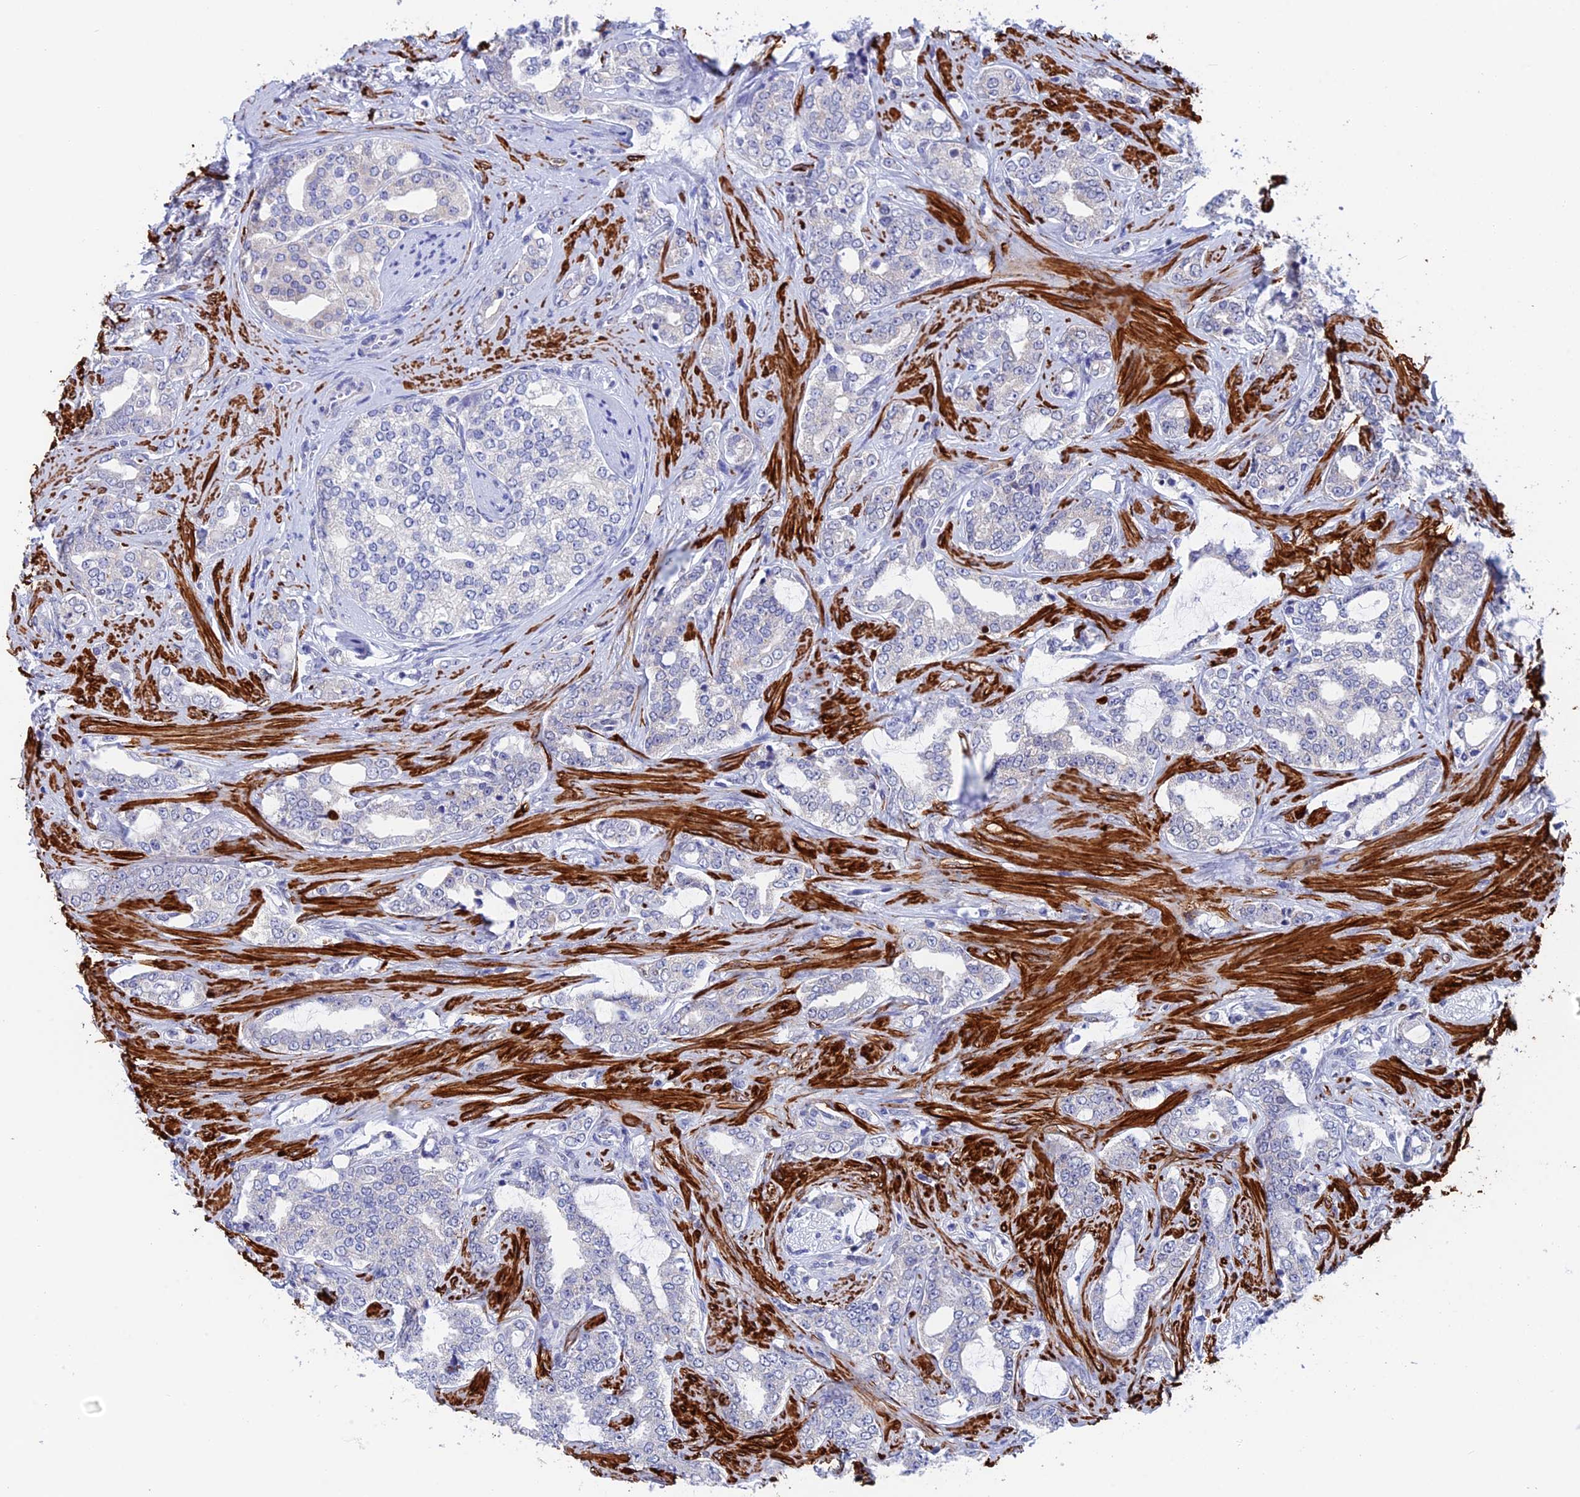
{"staining": {"intensity": "negative", "quantity": "none", "location": "none"}, "tissue": "prostate cancer", "cell_type": "Tumor cells", "image_type": "cancer", "snomed": [{"axis": "morphology", "description": "Adenocarcinoma, High grade"}, {"axis": "topography", "description": "Prostate"}], "caption": "Prostate cancer was stained to show a protein in brown. There is no significant expression in tumor cells.", "gene": "WDR83", "patient": {"sex": "male", "age": 64}}